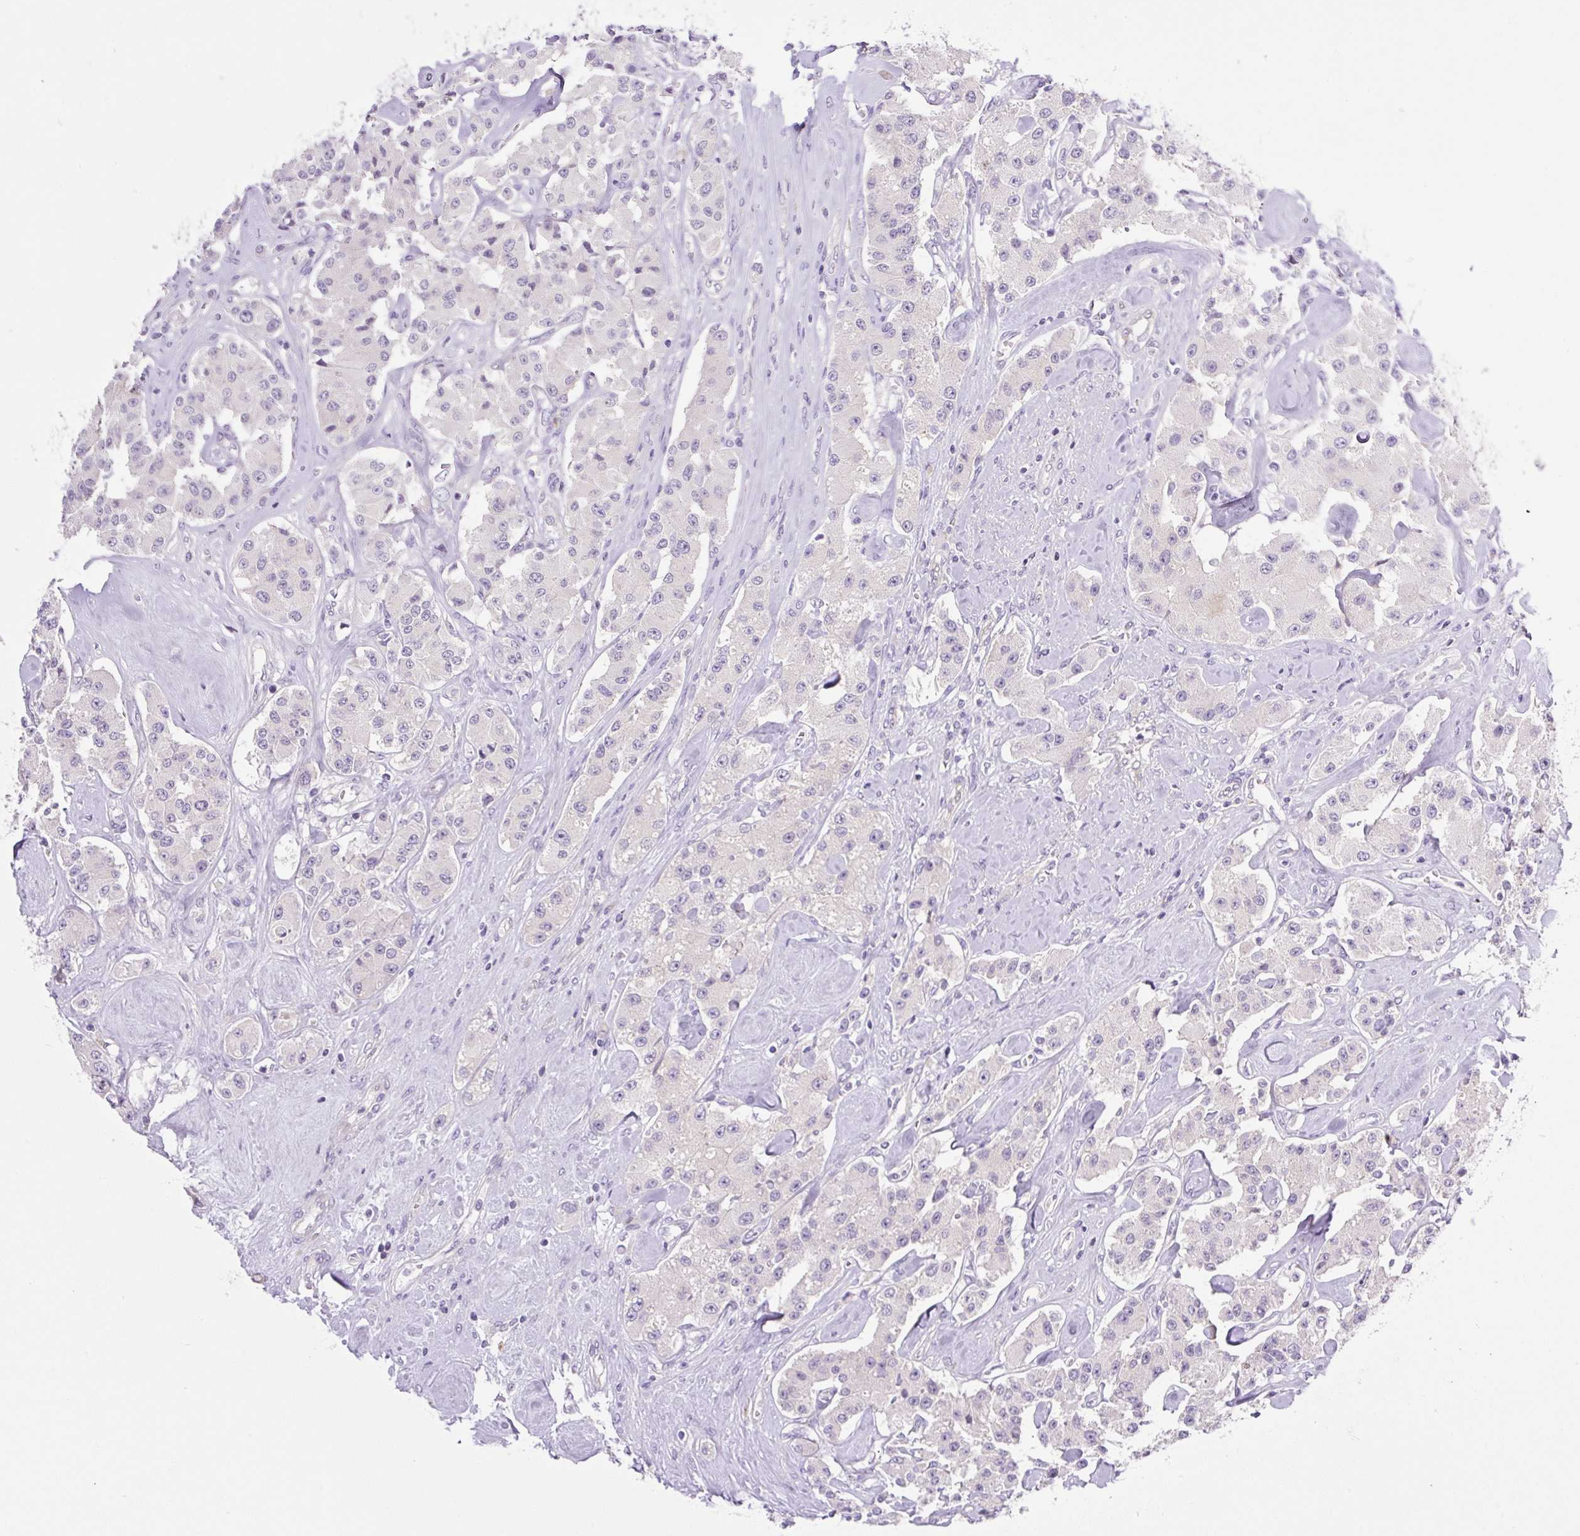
{"staining": {"intensity": "negative", "quantity": "none", "location": "none"}, "tissue": "carcinoid", "cell_type": "Tumor cells", "image_type": "cancer", "snomed": [{"axis": "morphology", "description": "Carcinoid, malignant, NOS"}, {"axis": "topography", "description": "Pancreas"}], "caption": "The IHC image has no significant expression in tumor cells of malignant carcinoid tissue.", "gene": "CAMK2B", "patient": {"sex": "male", "age": 41}}